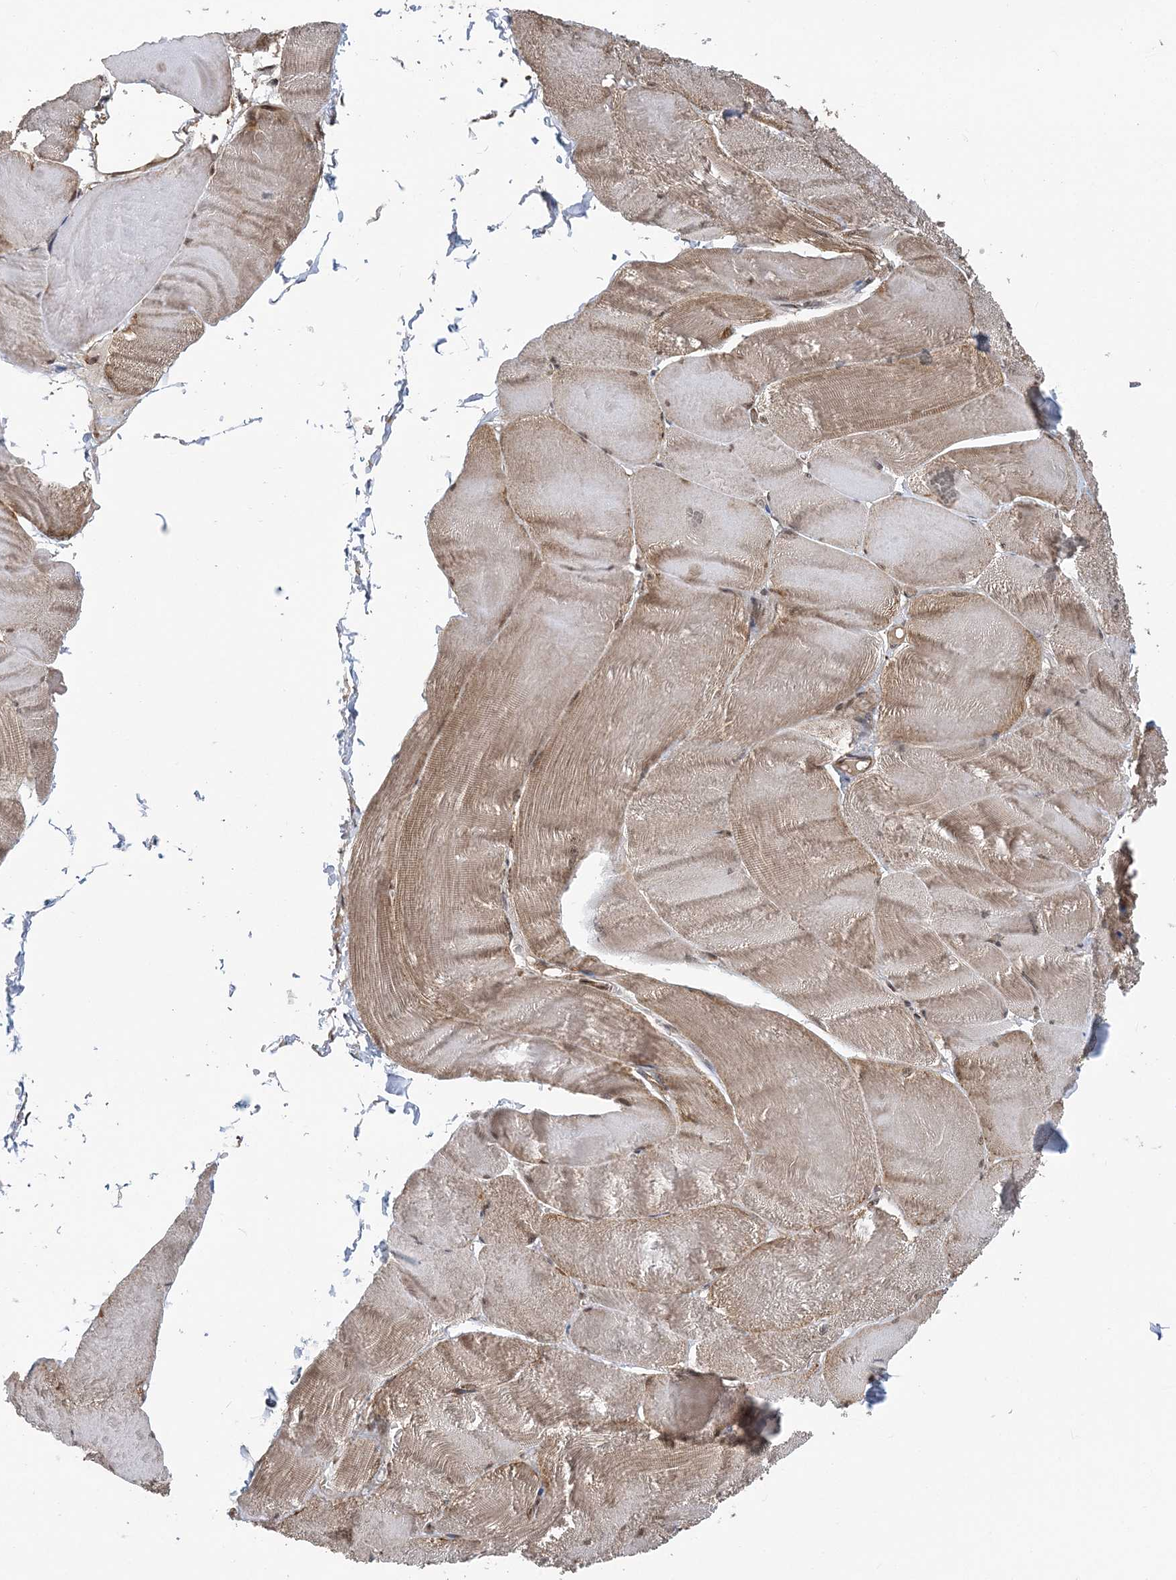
{"staining": {"intensity": "moderate", "quantity": ">75%", "location": "cytoplasmic/membranous,nuclear"}, "tissue": "skeletal muscle", "cell_type": "Myocytes", "image_type": "normal", "snomed": [{"axis": "morphology", "description": "Normal tissue, NOS"}, {"axis": "morphology", "description": "Basal cell carcinoma"}, {"axis": "topography", "description": "Skeletal muscle"}], "caption": "Approximately >75% of myocytes in unremarkable skeletal muscle demonstrate moderate cytoplasmic/membranous,nuclear protein staining as visualized by brown immunohistochemical staining.", "gene": "PCBP1", "patient": {"sex": "female", "age": 64}}